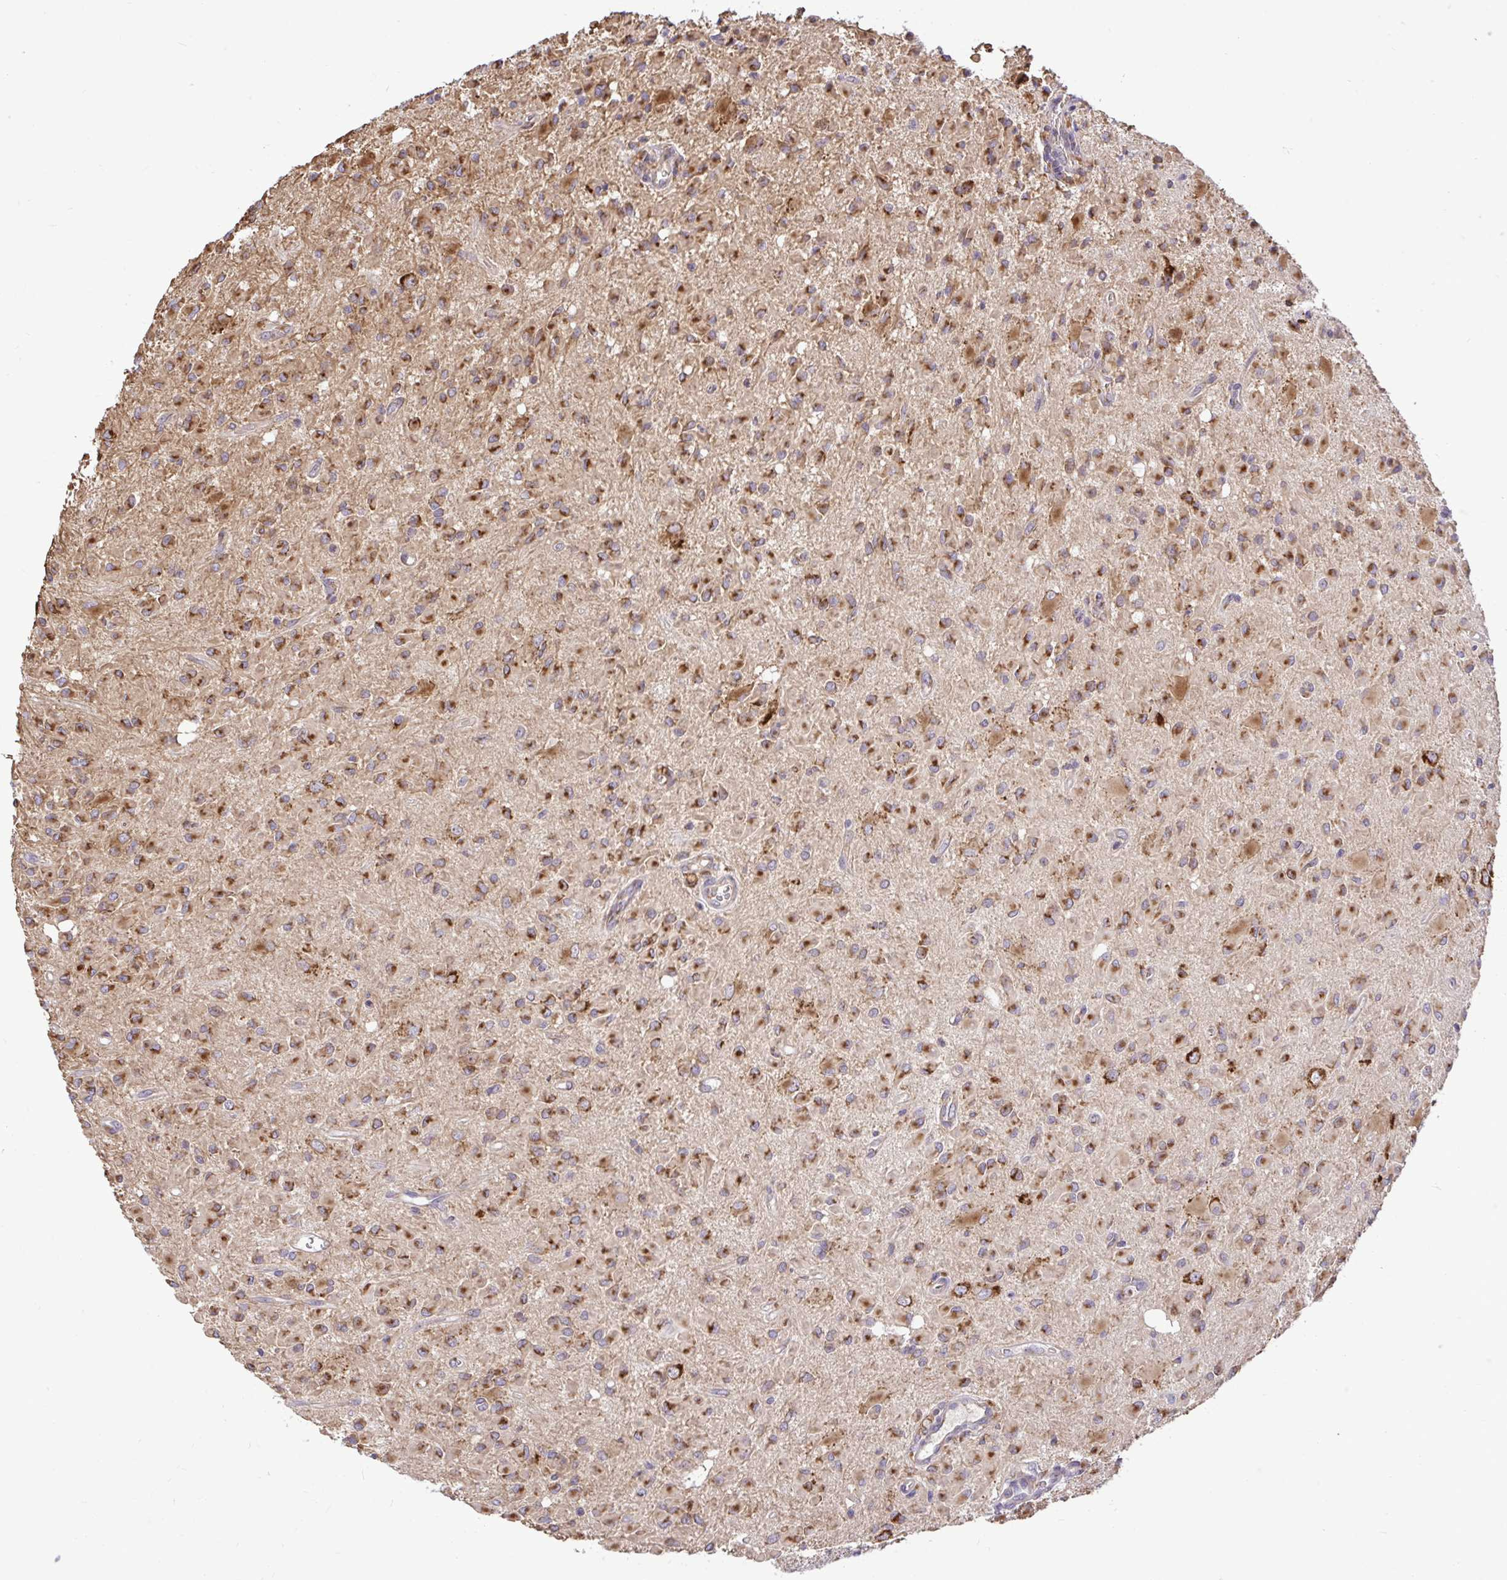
{"staining": {"intensity": "strong", "quantity": ">75%", "location": "cytoplasmic/membranous"}, "tissue": "glioma", "cell_type": "Tumor cells", "image_type": "cancer", "snomed": [{"axis": "morphology", "description": "Glioma, malignant, Low grade"}, {"axis": "topography", "description": "Brain"}], "caption": "The photomicrograph shows immunohistochemical staining of glioma. There is strong cytoplasmic/membranous positivity is identified in approximately >75% of tumor cells.", "gene": "VTI1B", "patient": {"sex": "female", "age": 33}}